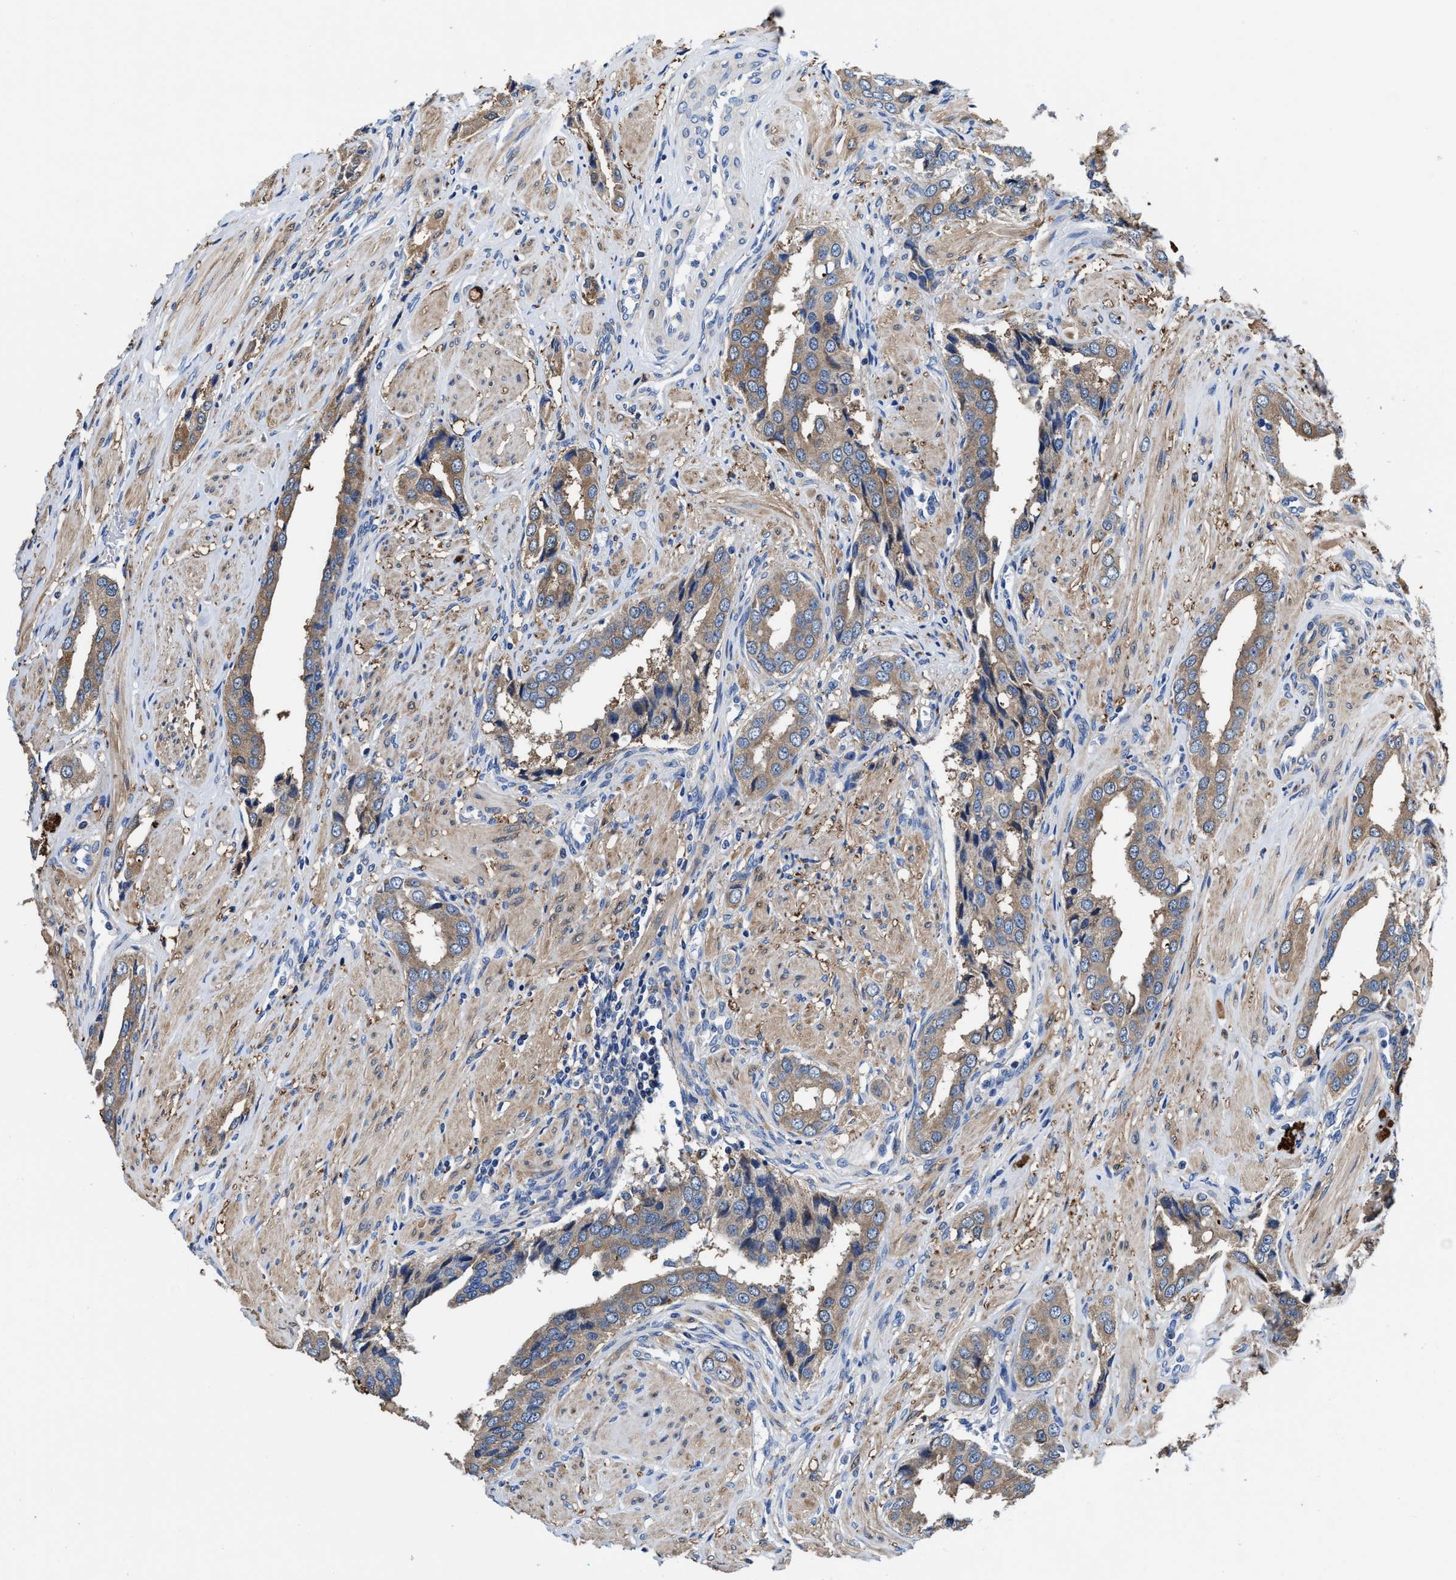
{"staining": {"intensity": "moderate", "quantity": ">75%", "location": "cytoplasmic/membranous"}, "tissue": "prostate cancer", "cell_type": "Tumor cells", "image_type": "cancer", "snomed": [{"axis": "morphology", "description": "Adenocarcinoma, High grade"}, {"axis": "topography", "description": "Prostate"}], "caption": "DAB immunohistochemical staining of prostate high-grade adenocarcinoma exhibits moderate cytoplasmic/membranous protein staining in about >75% of tumor cells.", "gene": "TMEM30A", "patient": {"sex": "male", "age": 52}}